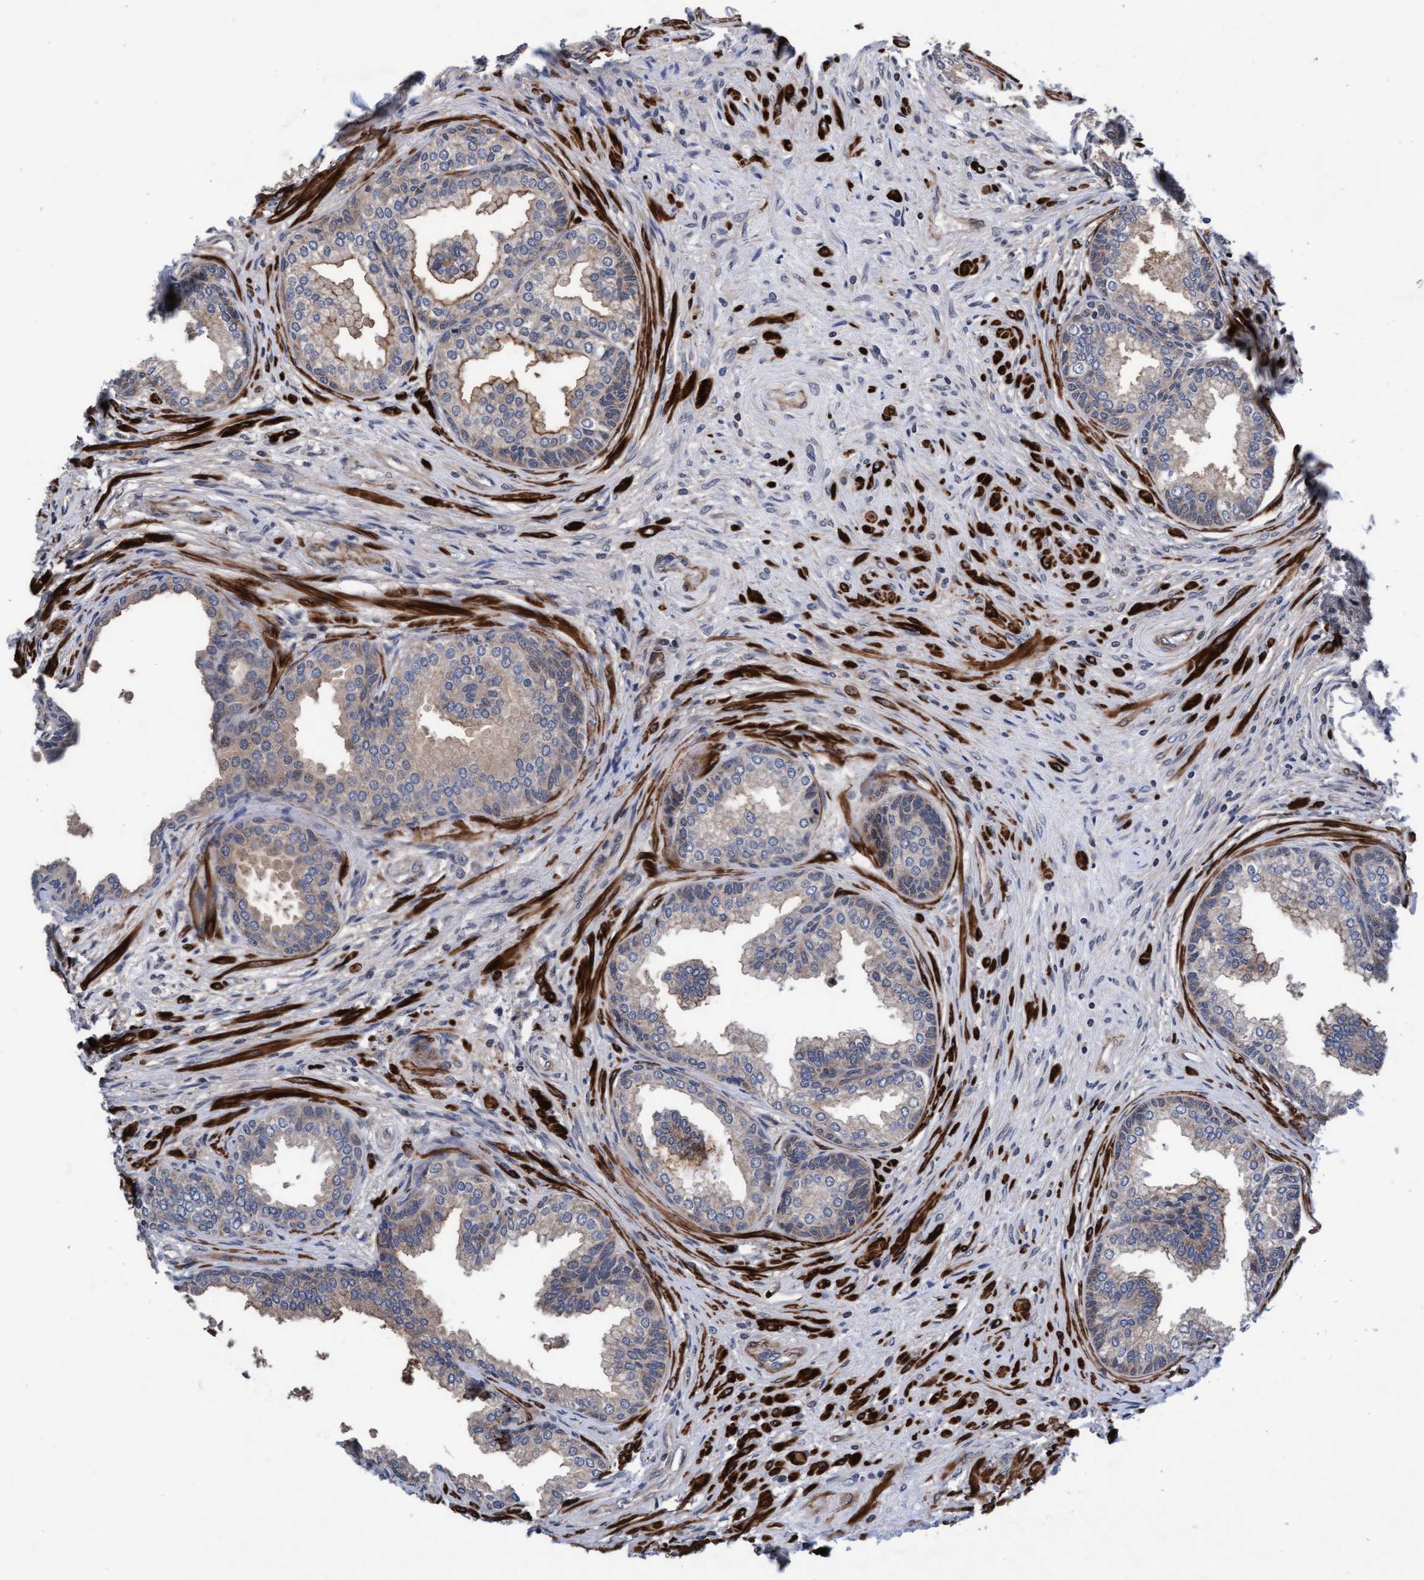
{"staining": {"intensity": "strong", "quantity": "<25%", "location": "cytoplasmic/membranous"}, "tissue": "prostate", "cell_type": "Glandular cells", "image_type": "normal", "snomed": [{"axis": "morphology", "description": "Normal tissue, NOS"}, {"axis": "topography", "description": "Prostate"}], "caption": "Immunohistochemical staining of benign prostate reveals <25% levels of strong cytoplasmic/membranous protein expression in approximately <25% of glandular cells. (IHC, brightfield microscopy, high magnification).", "gene": "EFCAB13", "patient": {"sex": "male", "age": 76}}